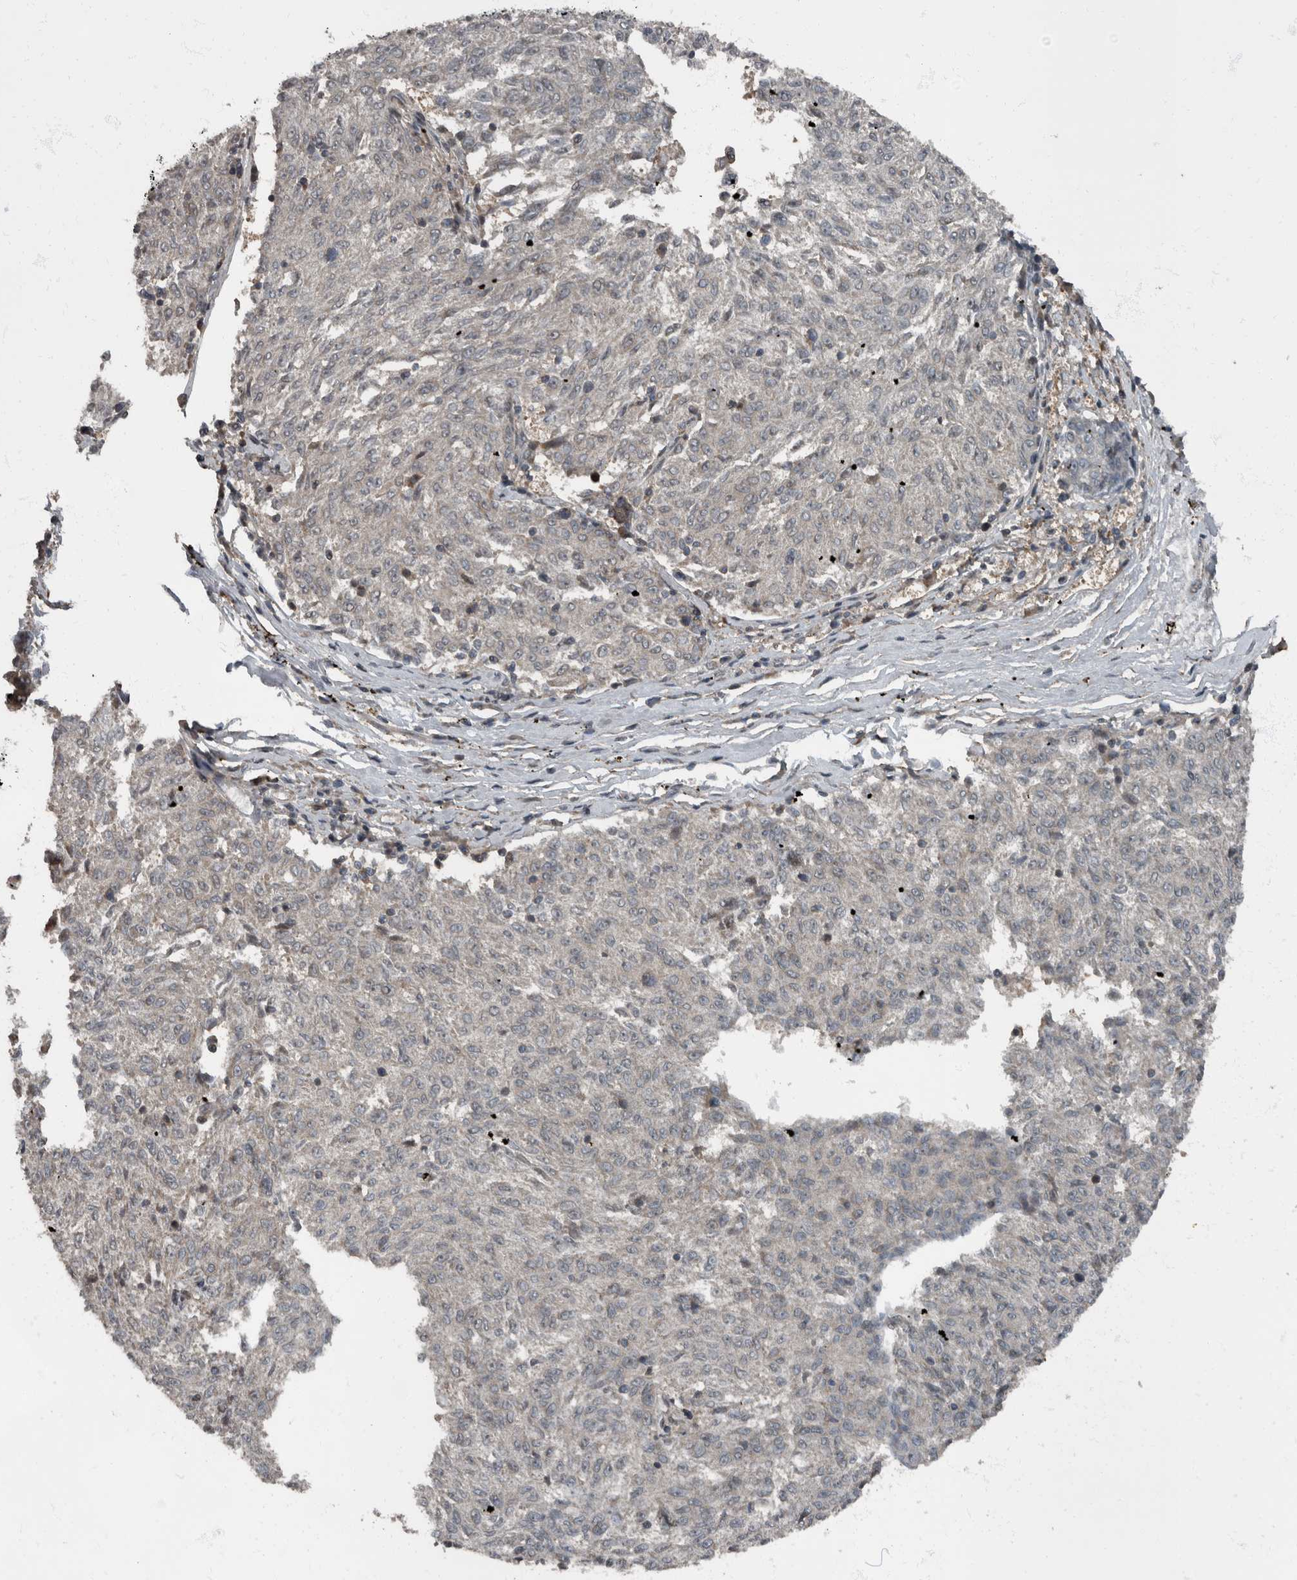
{"staining": {"intensity": "negative", "quantity": "none", "location": "none"}, "tissue": "melanoma", "cell_type": "Tumor cells", "image_type": "cancer", "snomed": [{"axis": "morphology", "description": "Malignant melanoma, NOS"}, {"axis": "topography", "description": "Skin"}], "caption": "Immunohistochemistry of melanoma reveals no staining in tumor cells.", "gene": "RABGGTB", "patient": {"sex": "female", "age": 72}}